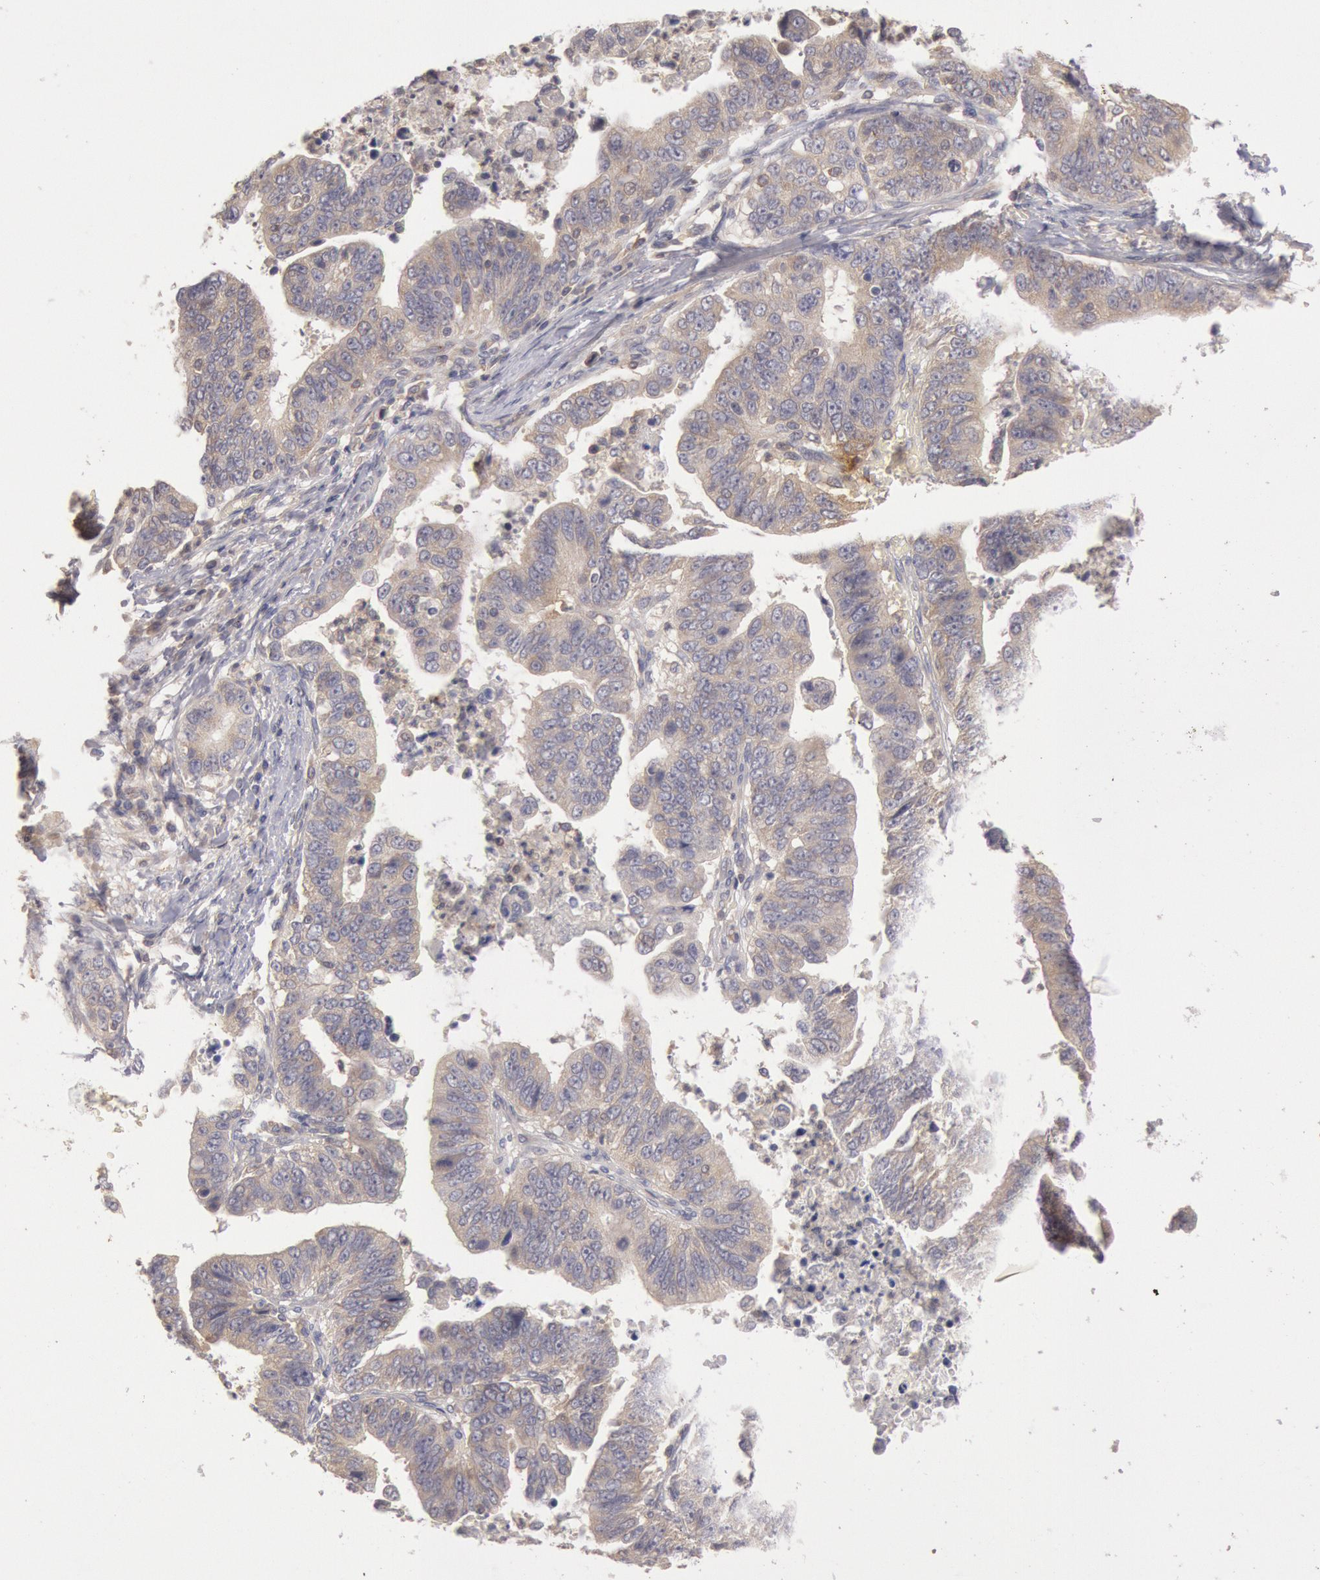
{"staining": {"intensity": "weak", "quantity": ">75%", "location": "cytoplasmic/membranous"}, "tissue": "stomach cancer", "cell_type": "Tumor cells", "image_type": "cancer", "snomed": [{"axis": "morphology", "description": "Adenocarcinoma, NOS"}, {"axis": "topography", "description": "Stomach, upper"}], "caption": "Tumor cells reveal low levels of weak cytoplasmic/membranous expression in about >75% of cells in human stomach cancer. (DAB (3,3'-diaminobenzidine) IHC with brightfield microscopy, high magnification).", "gene": "PIK3R1", "patient": {"sex": "female", "age": 50}}